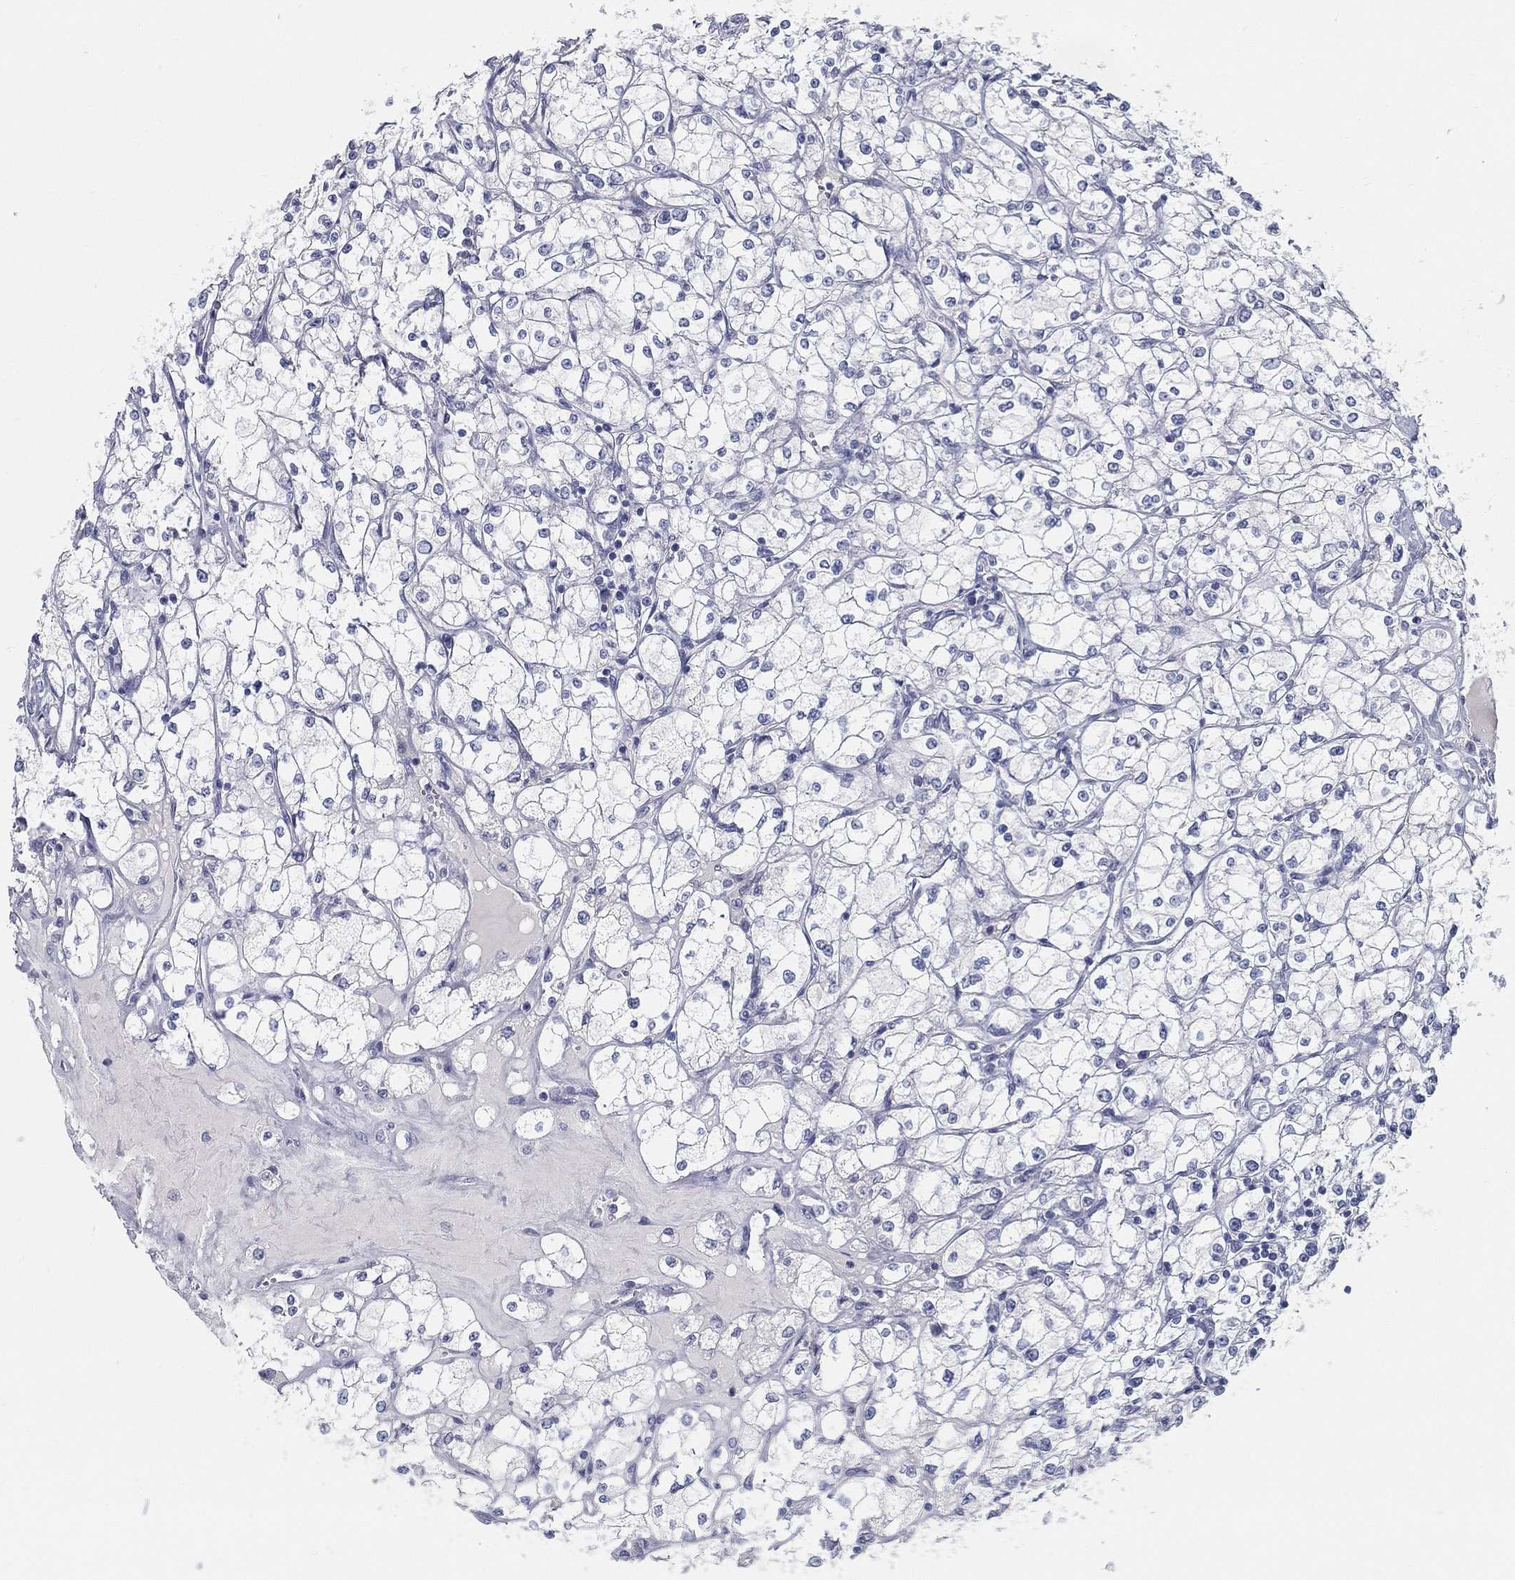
{"staining": {"intensity": "negative", "quantity": "none", "location": "none"}, "tissue": "renal cancer", "cell_type": "Tumor cells", "image_type": "cancer", "snomed": [{"axis": "morphology", "description": "Adenocarcinoma, NOS"}, {"axis": "topography", "description": "Kidney"}], "caption": "DAB immunohistochemical staining of renal cancer shows no significant expression in tumor cells.", "gene": "STS", "patient": {"sex": "male", "age": 67}}